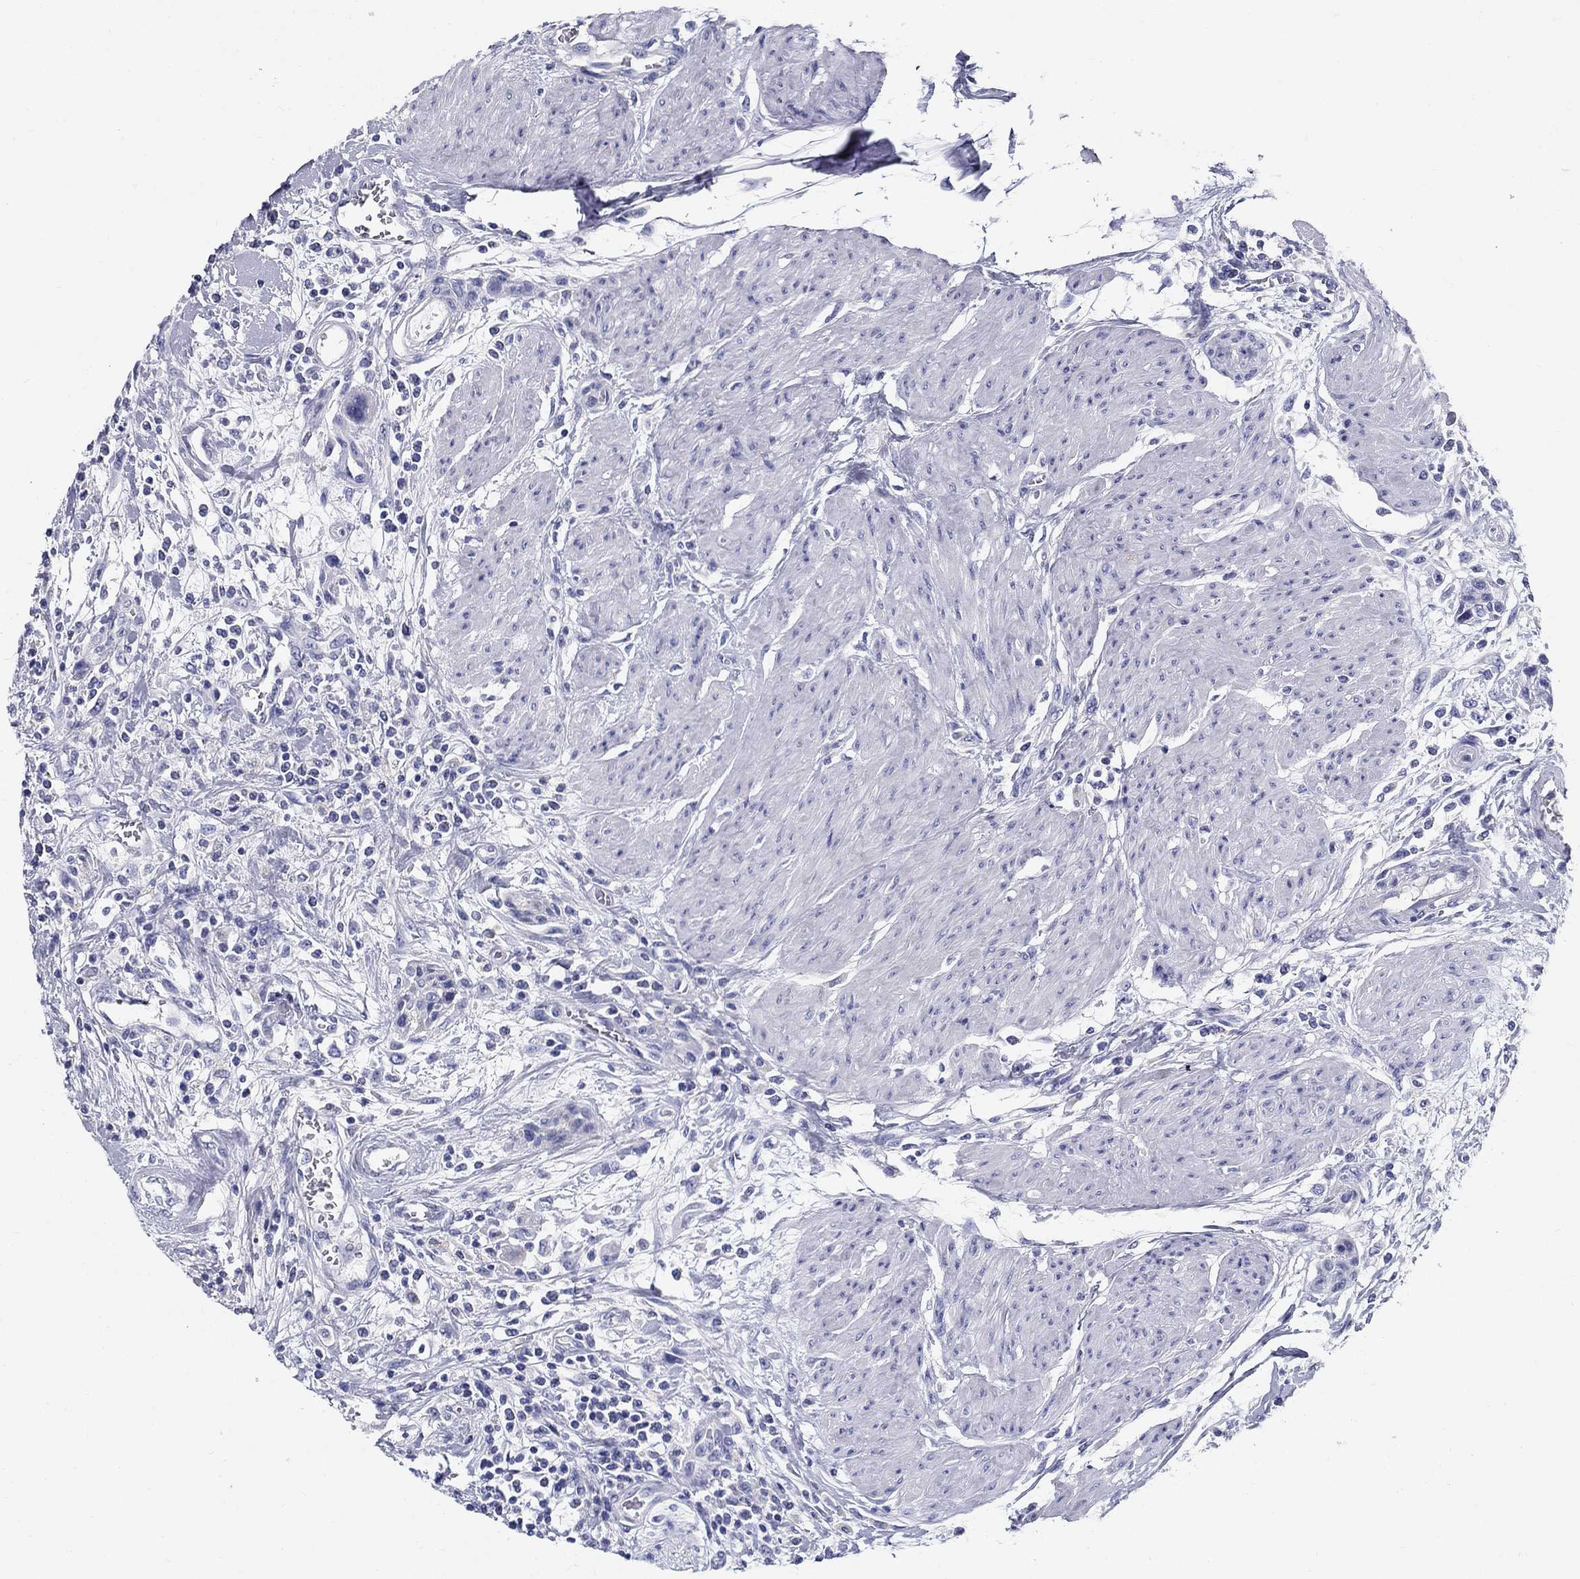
{"staining": {"intensity": "negative", "quantity": "none", "location": "none"}, "tissue": "urothelial cancer", "cell_type": "Tumor cells", "image_type": "cancer", "snomed": [{"axis": "morphology", "description": "Urothelial carcinoma, High grade"}, {"axis": "topography", "description": "Urinary bladder"}], "caption": "Urothelial cancer was stained to show a protein in brown. There is no significant positivity in tumor cells. (Immunohistochemistry, brightfield microscopy, high magnification).", "gene": "UPB1", "patient": {"sex": "male", "age": 35}}